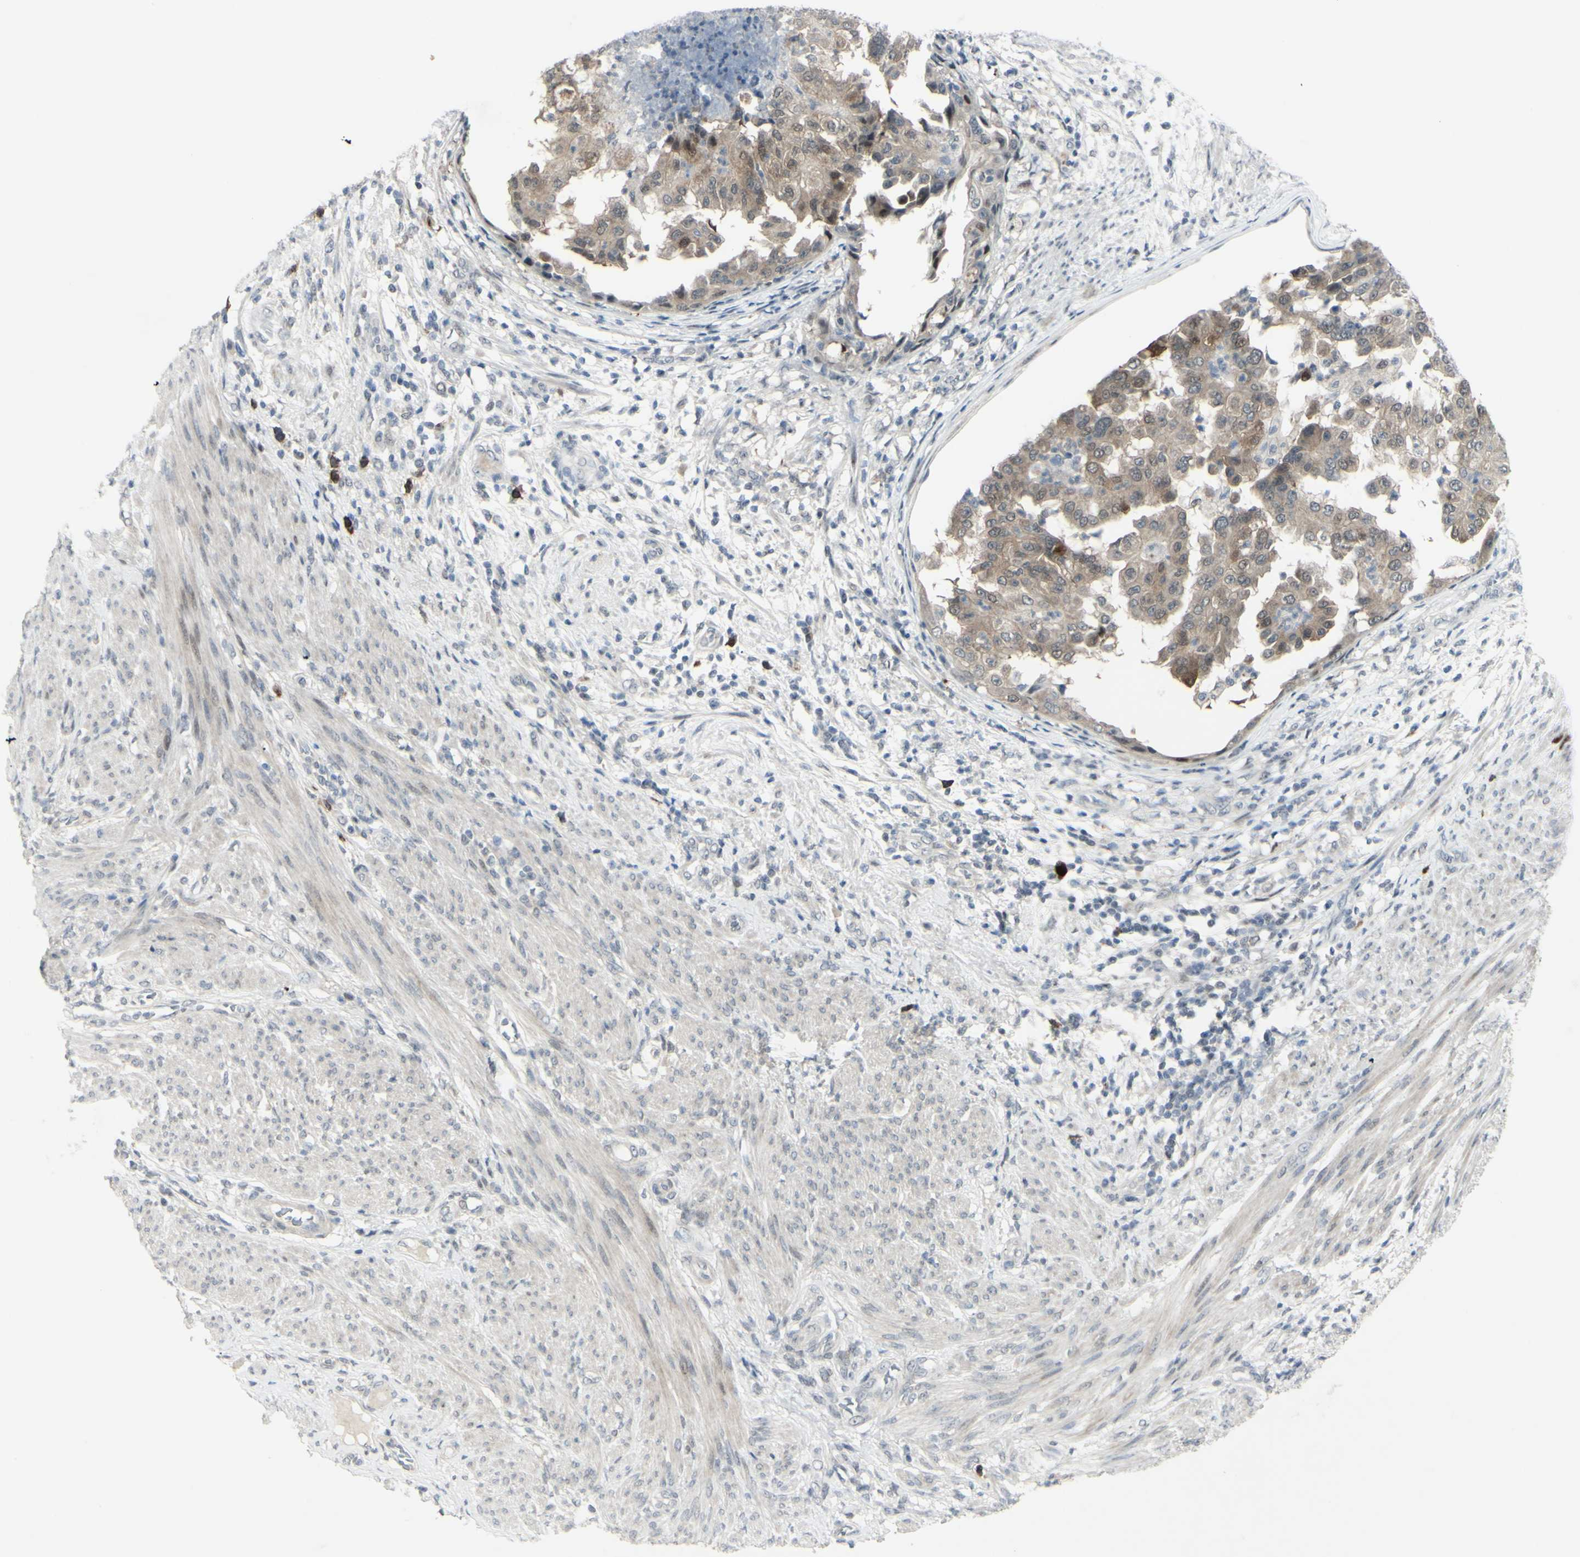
{"staining": {"intensity": "weak", "quantity": ">75%", "location": "cytoplasmic/membranous"}, "tissue": "endometrial cancer", "cell_type": "Tumor cells", "image_type": "cancer", "snomed": [{"axis": "morphology", "description": "Adenocarcinoma, NOS"}, {"axis": "topography", "description": "Endometrium"}], "caption": "High-magnification brightfield microscopy of endometrial cancer (adenocarcinoma) stained with DAB (brown) and counterstained with hematoxylin (blue). tumor cells exhibit weak cytoplasmic/membranous staining is appreciated in about>75% of cells. The staining is performed using DAB (3,3'-diaminobenzidine) brown chromogen to label protein expression. The nuclei are counter-stained blue using hematoxylin.", "gene": "ETNK1", "patient": {"sex": "female", "age": 85}}